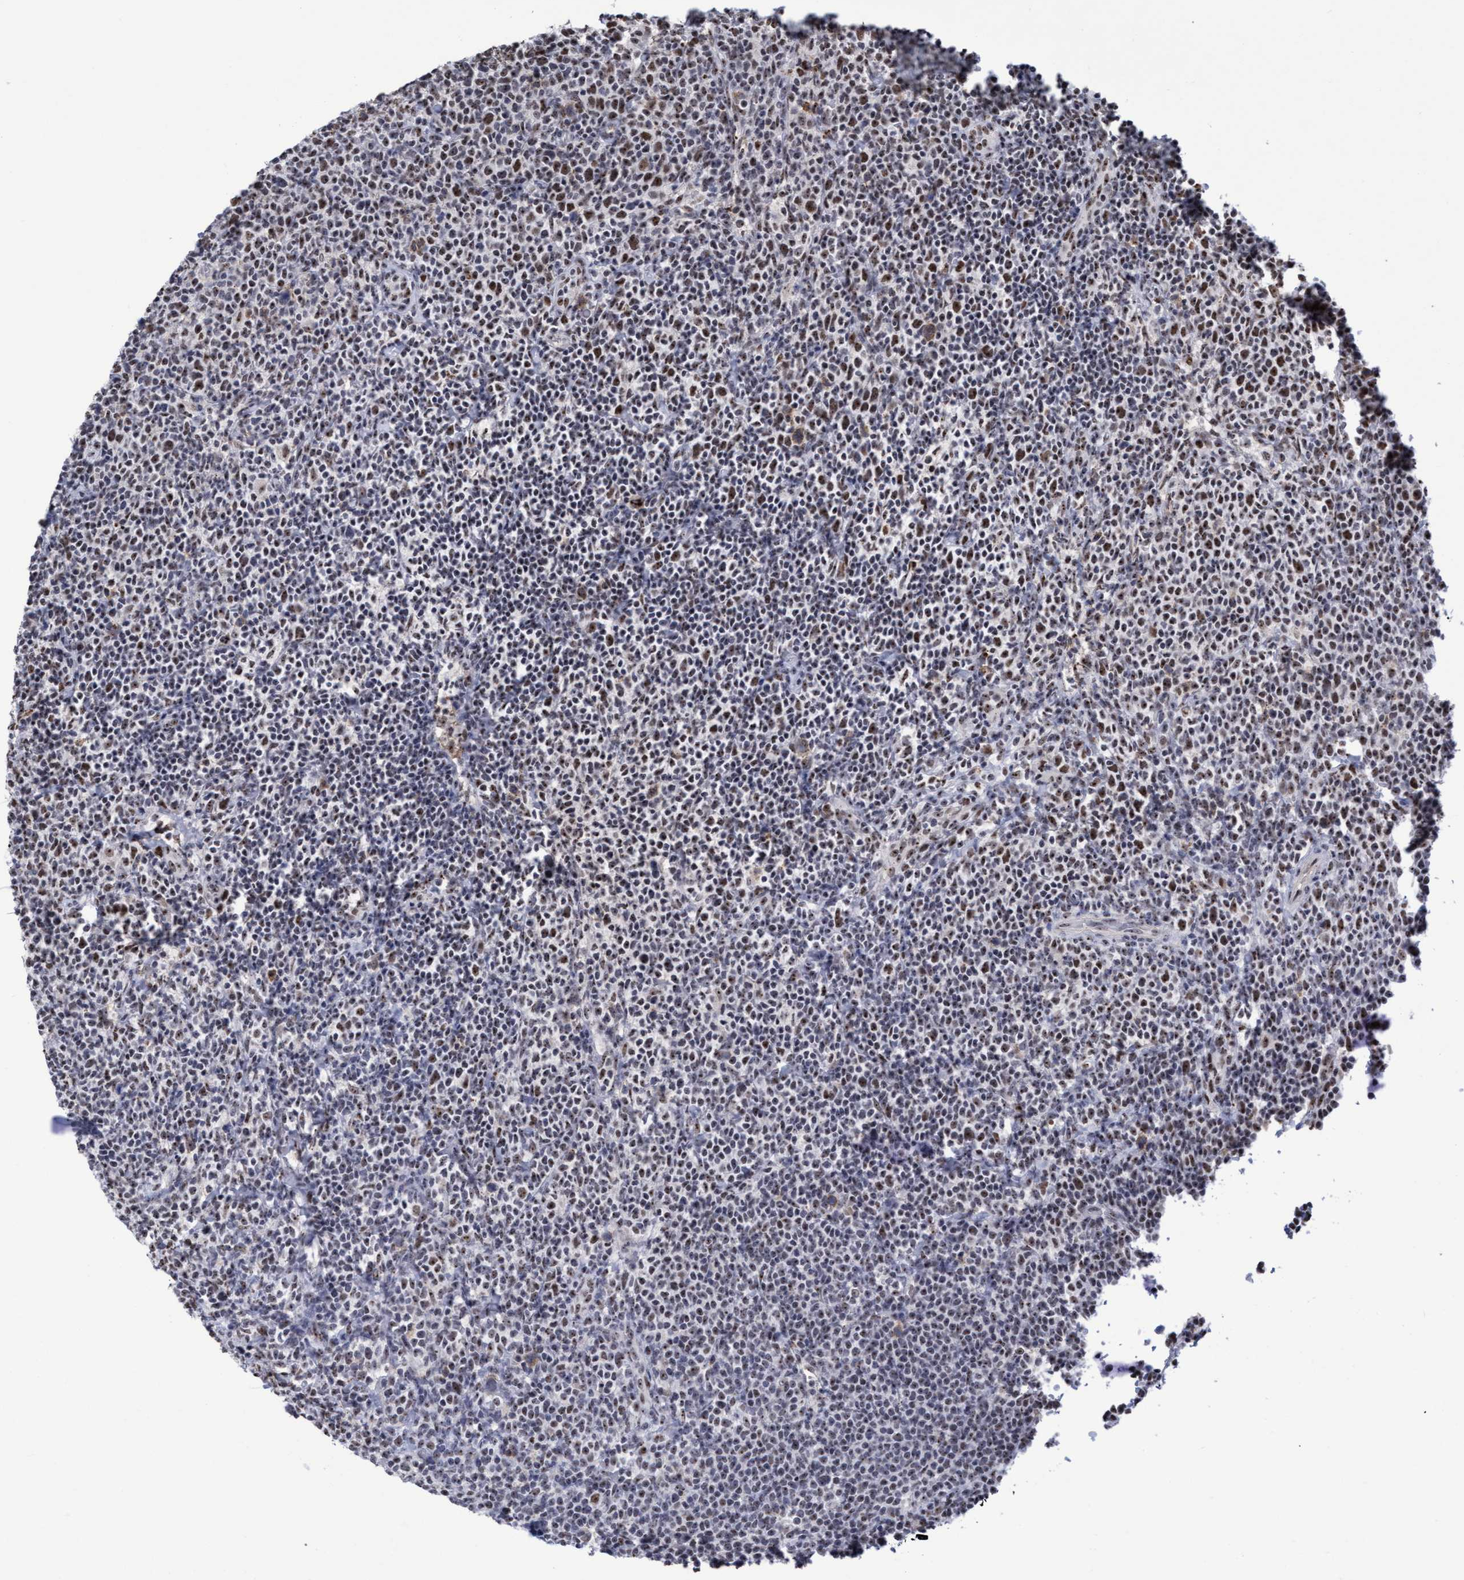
{"staining": {"intensity": "moderate", "quantity": "25%-75%", "location": "nuclear"}, "tissue": "lymphoma", "cell_type": "Tumor cells", "image_type": "cancer", "snomed": [{"axis": "morphology", "description": "Malignant lymphoma, non-Hodgkin's type, High grade"}, {"axis": "topography", "description": "Lymph node"}], "caption": "An immunohistochemistry (IHC) image of tumor tissue is shown. Protein staining in brown shows moderate nuclear positivity in lymphoma within tumor cells. The protein is shown in brown color, while the nuclei are stained blue.", "gene": "EFCAB10", "patient": {"sex": "male", "age": 61}}